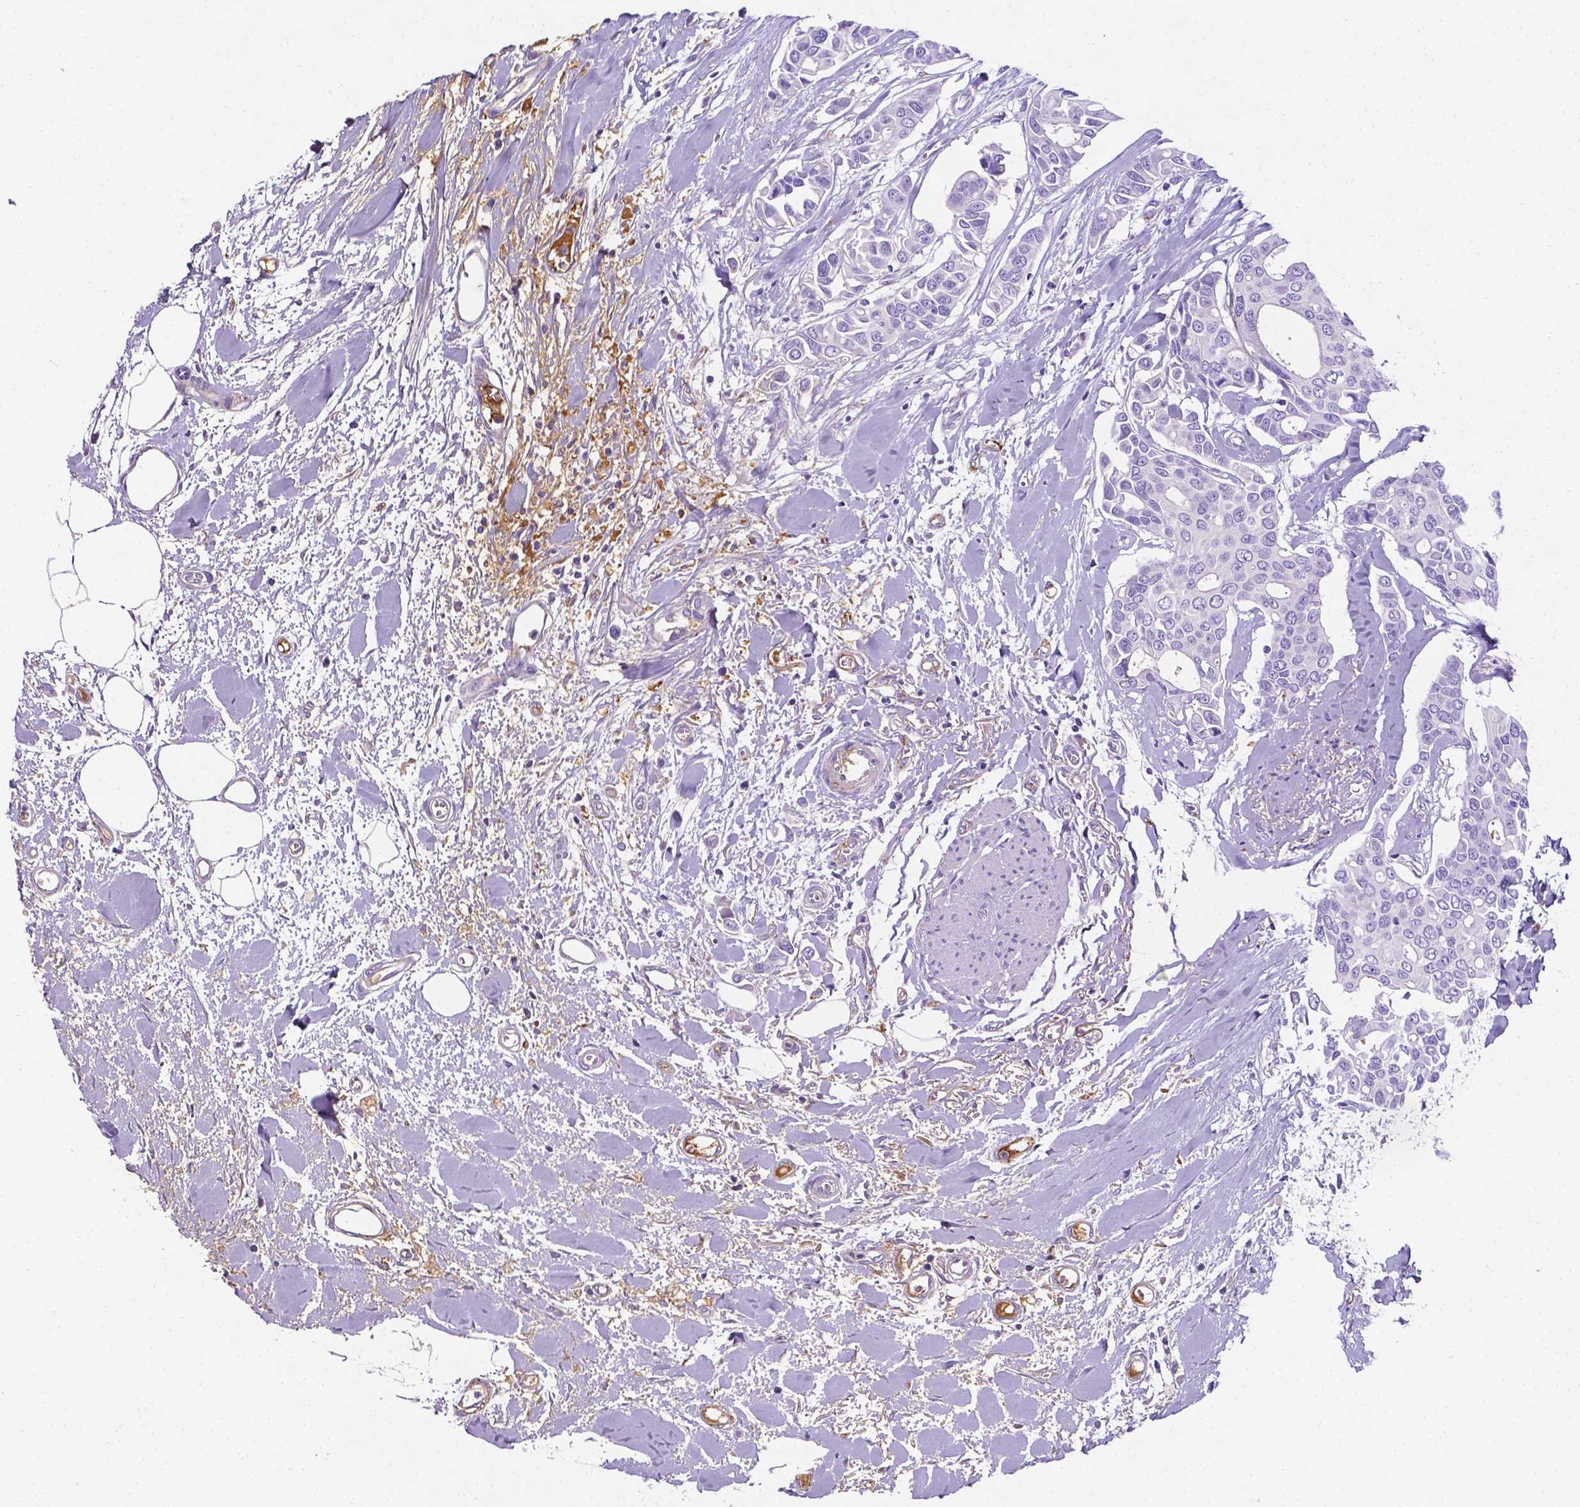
{"staining": {"intensity": "negative", "quantity": "none", "location": "none"}, "tissue": "breast cancer", "cell_type": "Tumor cells", "image_type": "cancer", "snomed": [{"axis": "morphology", "description": "Duct carcinoma"}, {"axis": "topography", "description": "Breast"}], "caption": "Histopathology image shows no significant protein staining in tumor cells of breast cancer (intraductal carcinoma).", "gene": "APOE", "patient": {"sex": "female", "age": 54}}